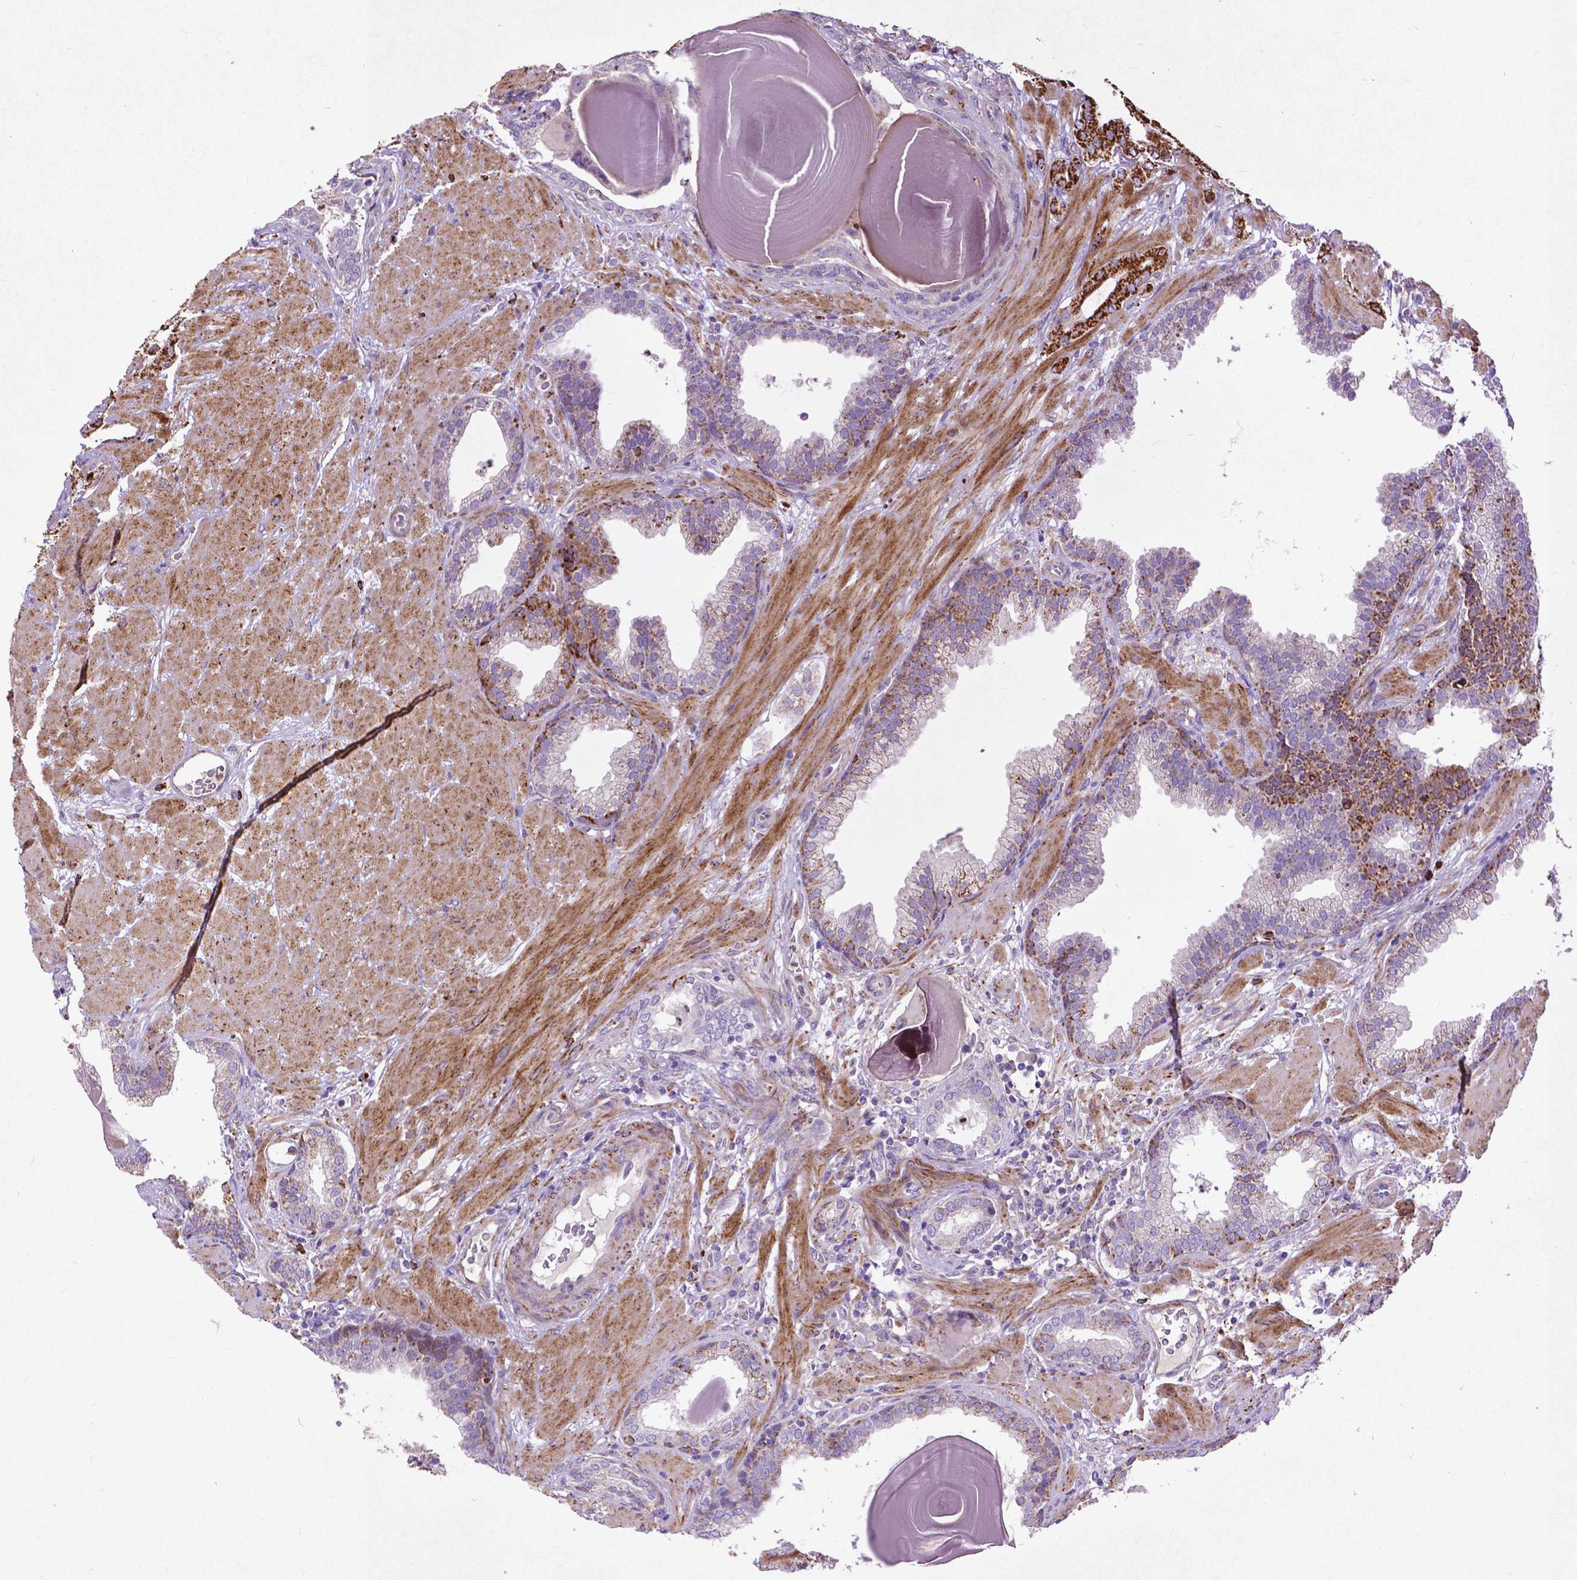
{"staining": {"intensity": "strong", "quantity": "25%-75%", "location": "cytoplasmic/membranous"}, "tissue": "prostate cancer", "cell_type": "Tumor cells", "image_type": "cancer", "snomed": [{"axis": "morphology", "description": "Adenocarcinoma, Low grade"}, {"axis": "topography", "description": "Prostate"}], "caption": "Prostate cancer (low-grade adenocarcinoma) stained with DAB (3,3'-diaminobenzidine) immunohistochemistry (IHC) exhibits high levels of strong cytoplasmic/membranous expression in about 25%-75% of tumor cells.", "gene": "THEGL", "patient": {"sex": "male", "age": 57}}